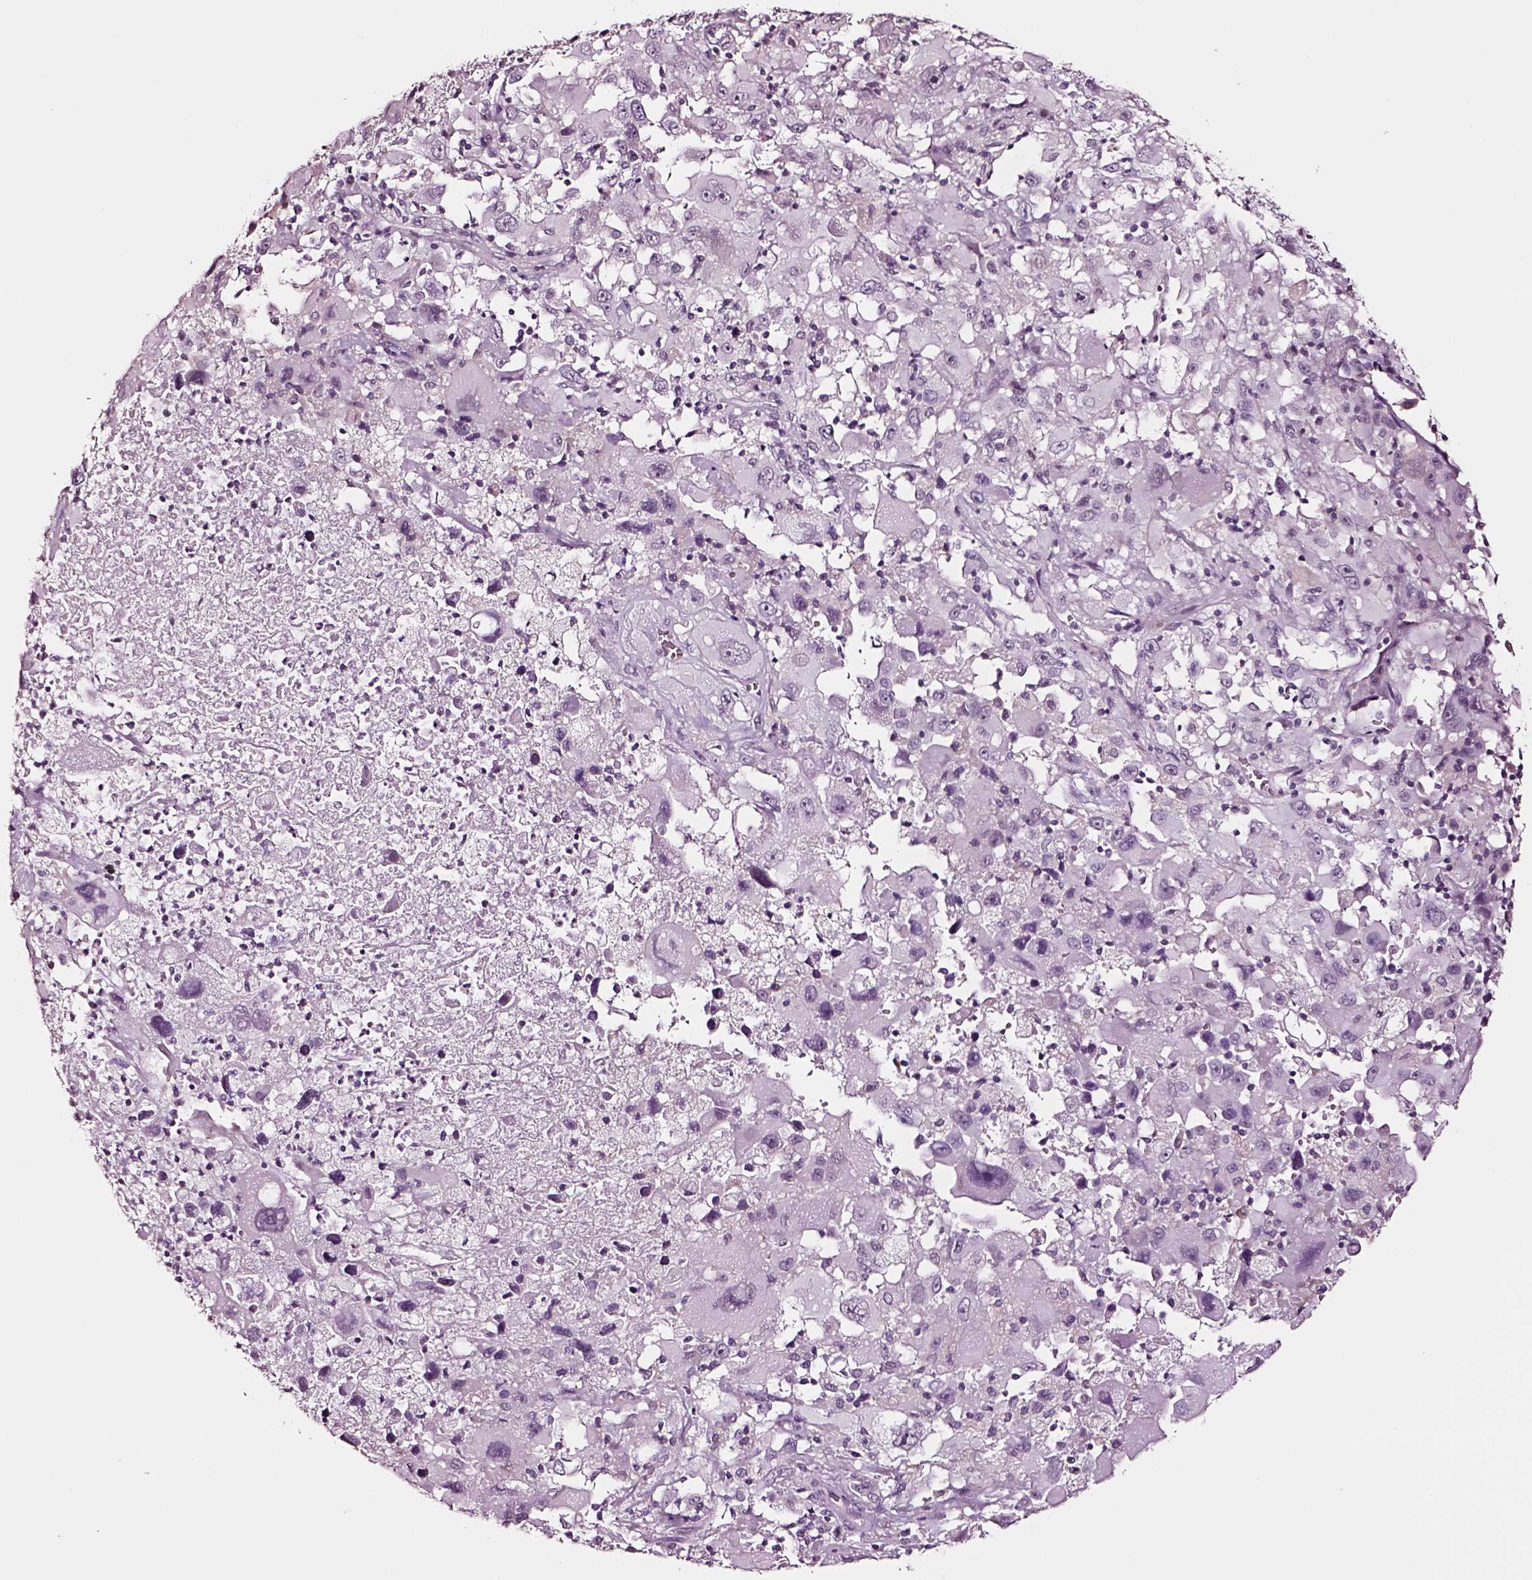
{"staining": {"intensity": "negative", "quantity": "none", "location": "none"}, "tissue": "melanoma", "cell_type": "Tumor cells", "image_type": "cancer", "snomed": [{"axis": "morphology", "description": "Malignant melanoma, Metastatic site"}, {"axis": "topography", "description": "Soft tissue"}], "caption": "Malignant melanoma (metastatic site) was stained to show a protein in brown. There is no significant staining in tumor cells.", "gene": "SOX10", "patient": {"sex": "male", "age": 50}}